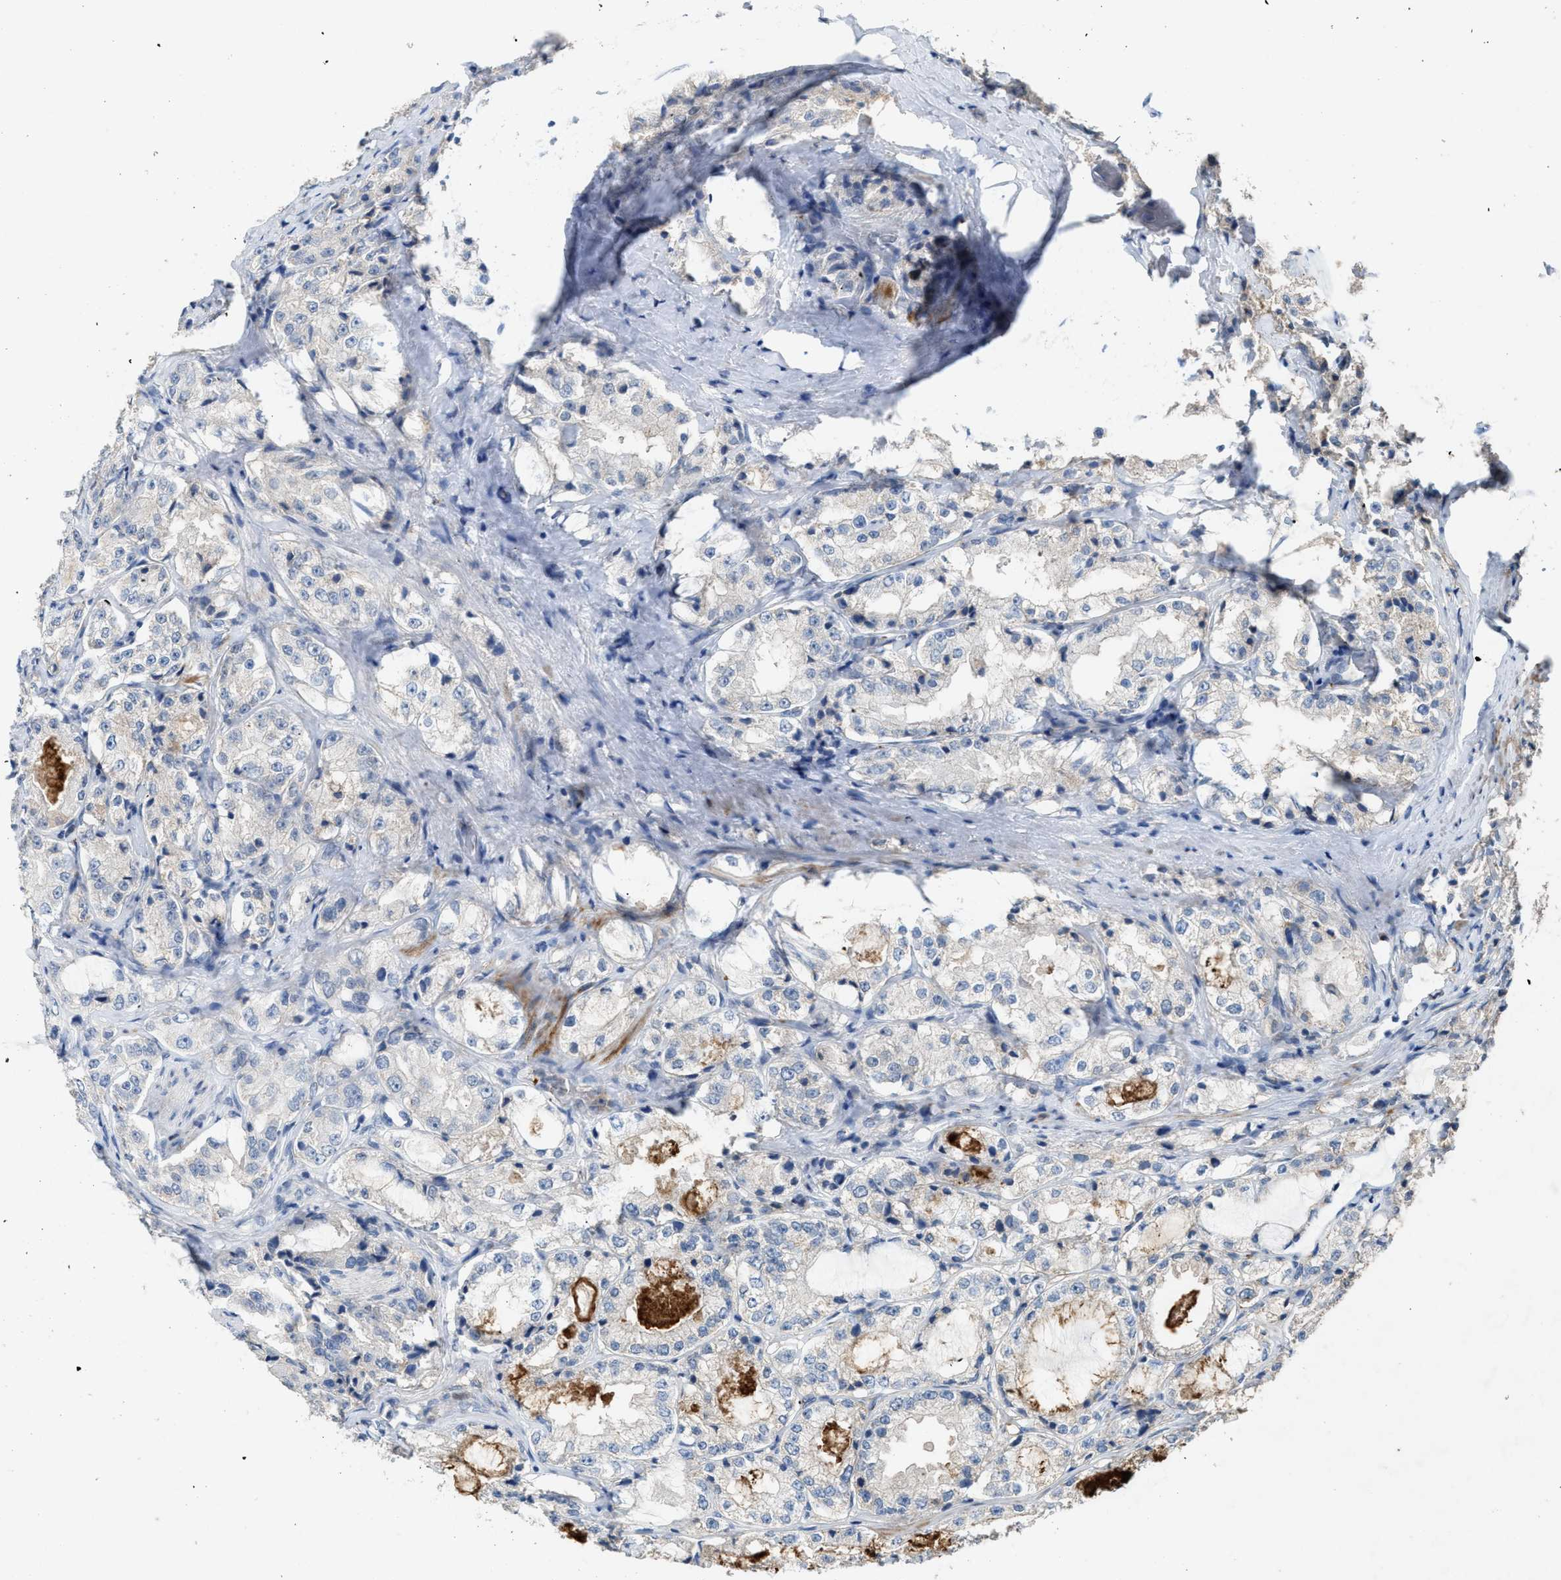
{"staining": {"intensity": "negative", "quantity": "none", "location": "none"}, "tissue": "prostate cancer", "cell_type": "Tumor cells", "image_type": "cancer", "snomed": [{"axis": "morphology", "description": "Adenocarcinoma, High grade"}, {"axis": "topography", "description": "Prostate"}], "caption": "Immunohistochemistry photomicrograph of neoplastic tissue: prostate adenocarcinoma (high-grade) stained with DAB (3,3'-diaminobenzidine) shows no significant protein staining in tumor cells.", "gene": "SLC5A5", "patient": {"sex": "male", "age": 73}}